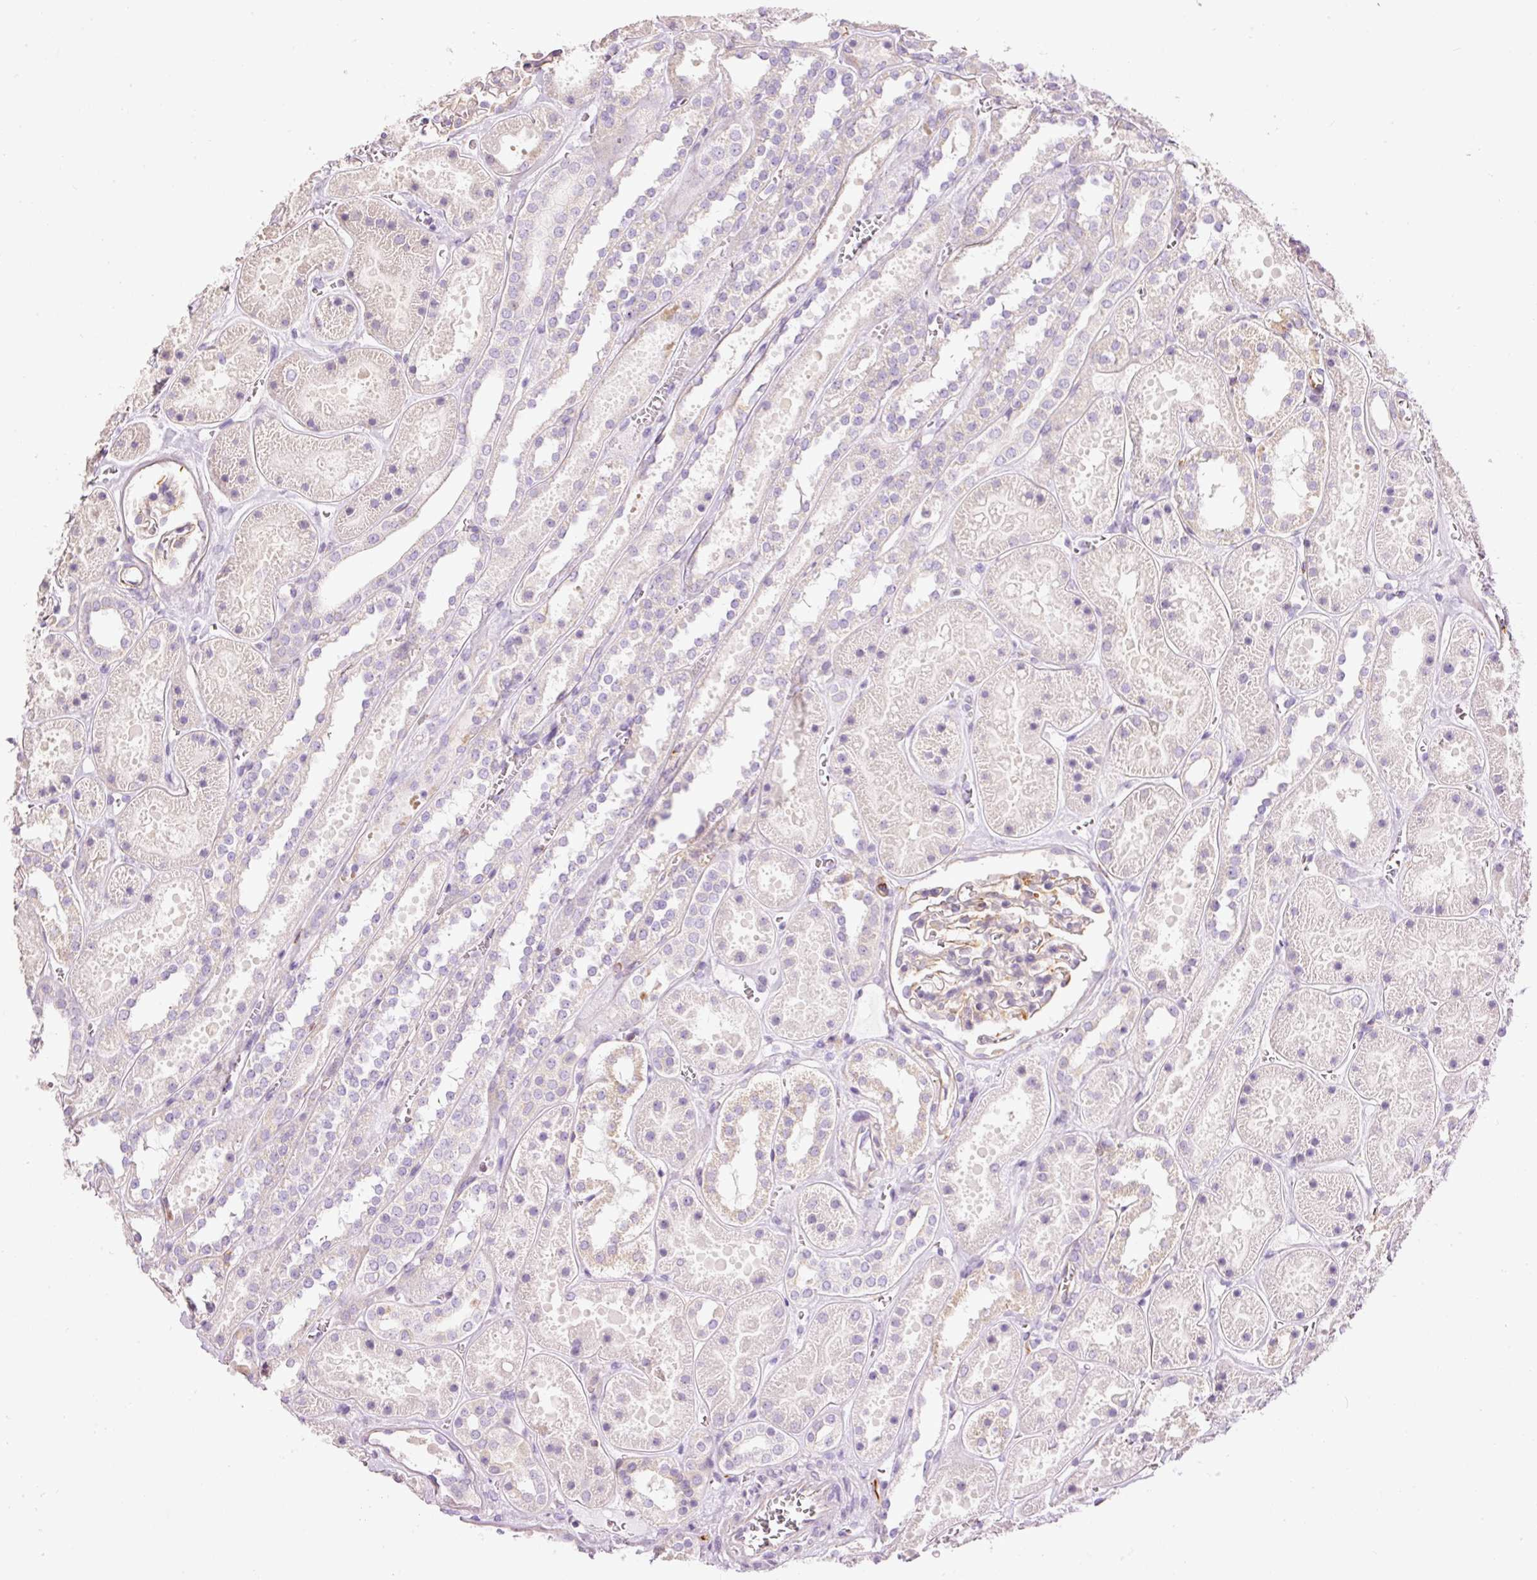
{"staining": {"intensity": "strong", "quantity": "<25%", "location": "none"}, "tissue": "kidney", "cell_type": "Cells in glomeruli", "image_type": "normal", "snomed": [{"axis": "morphology", "description": "Normal tissue, NOS"}, {"axis": "topography", "description": "Kidney"}], "caption": "This photomicrograph reveals immunohistochemistry (IHC) staining of benign human kidney, with medium strong None positivity in approximately <25% of cells in glomeruli.", "gene": "DOK6", "patient": {"sex": "female", "age": 41}}